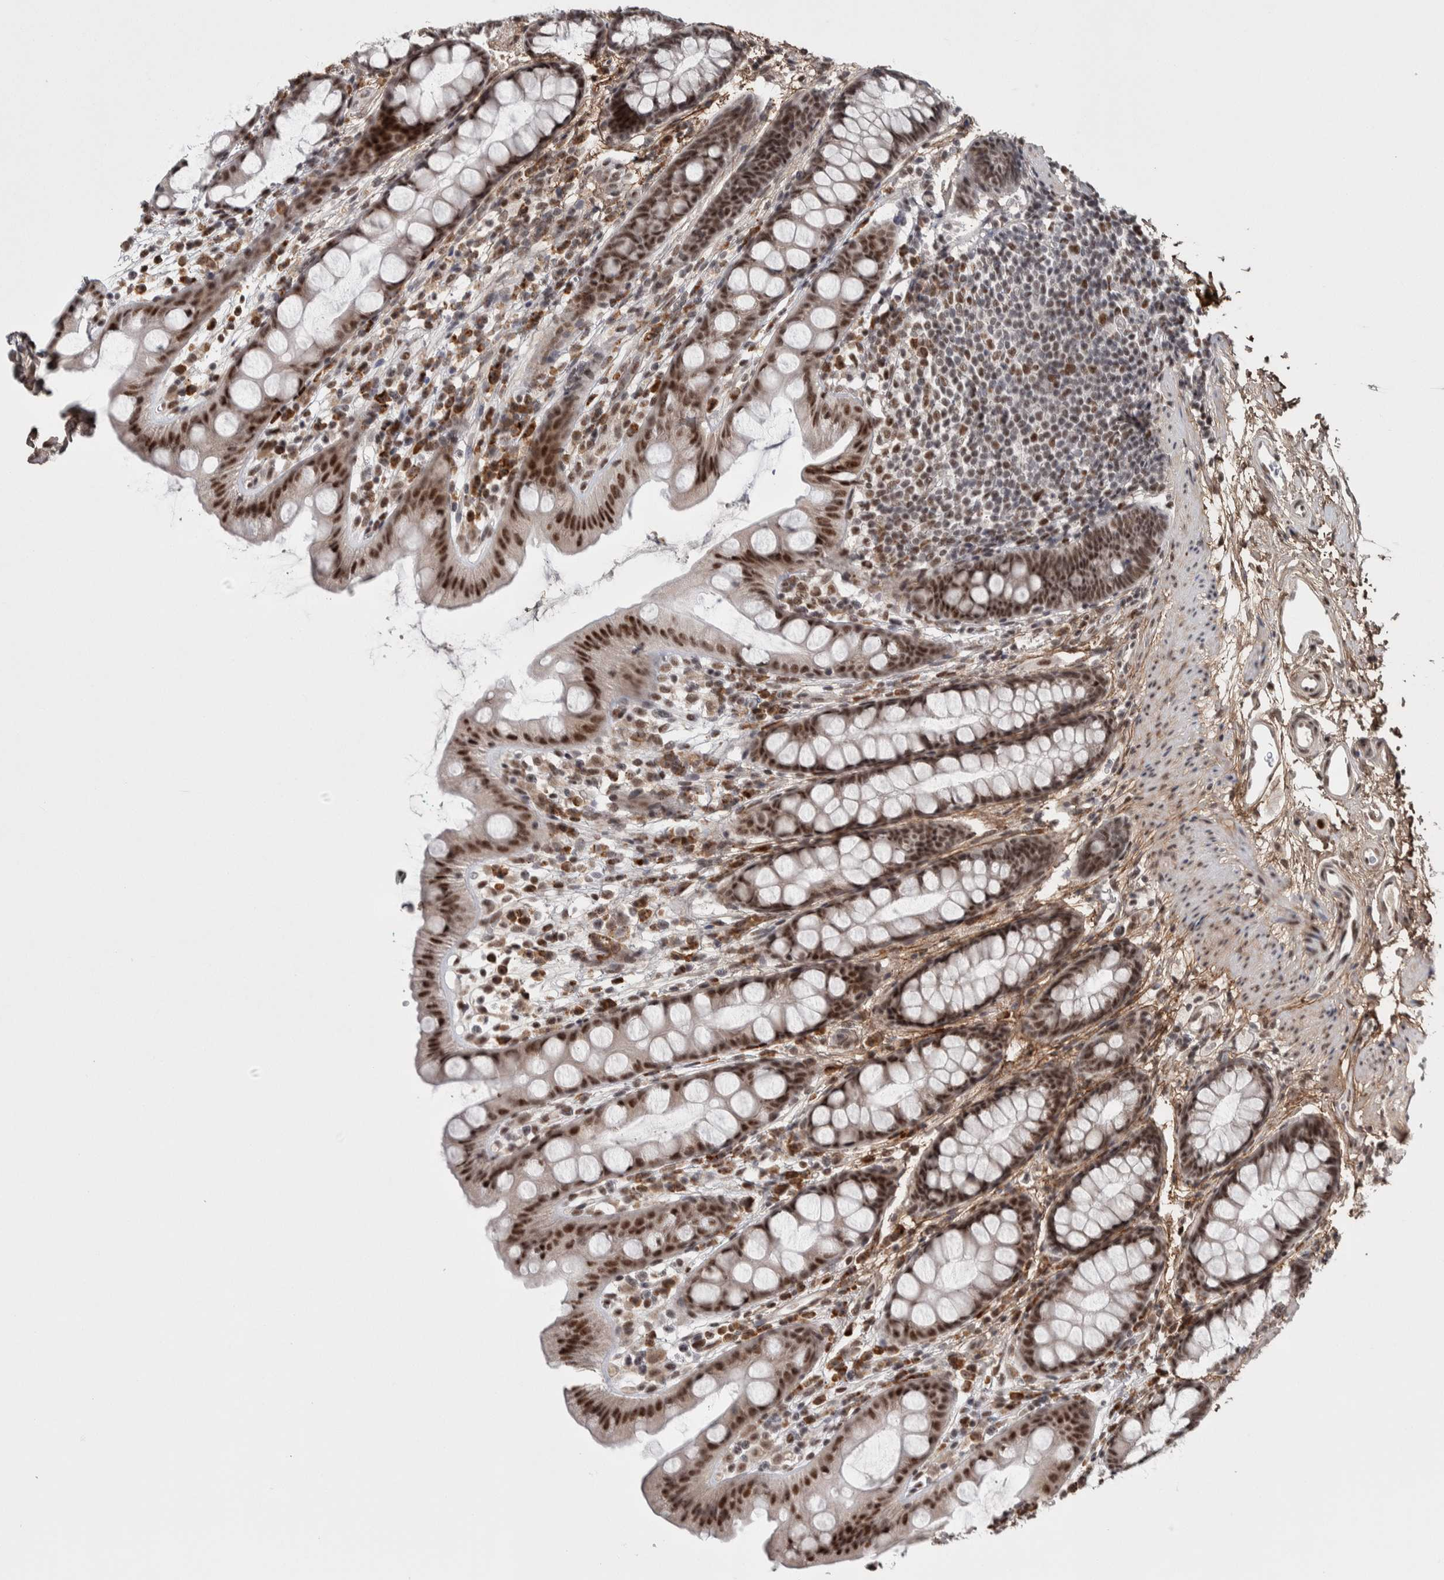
{"staining": {"intensity": "strong", "quantity": ">75%", "location": "nuclear"}, "tissue": "rectum", "cell_type": "Glandular cells", "image_type": "normal", "snomed": [{"axis": "morphology", "description": "Normal tissue, NOS"}, {"axis": "topography", "description": "Rectum"}], "caption": "Immunohistochemistry (IHC) (DAB) staining of benign rectum reveals strong nuclear protein positivity in about >75% of glandular cells.", "gene": "ASPN", "patient": {"sex": "female", "age": 65}}